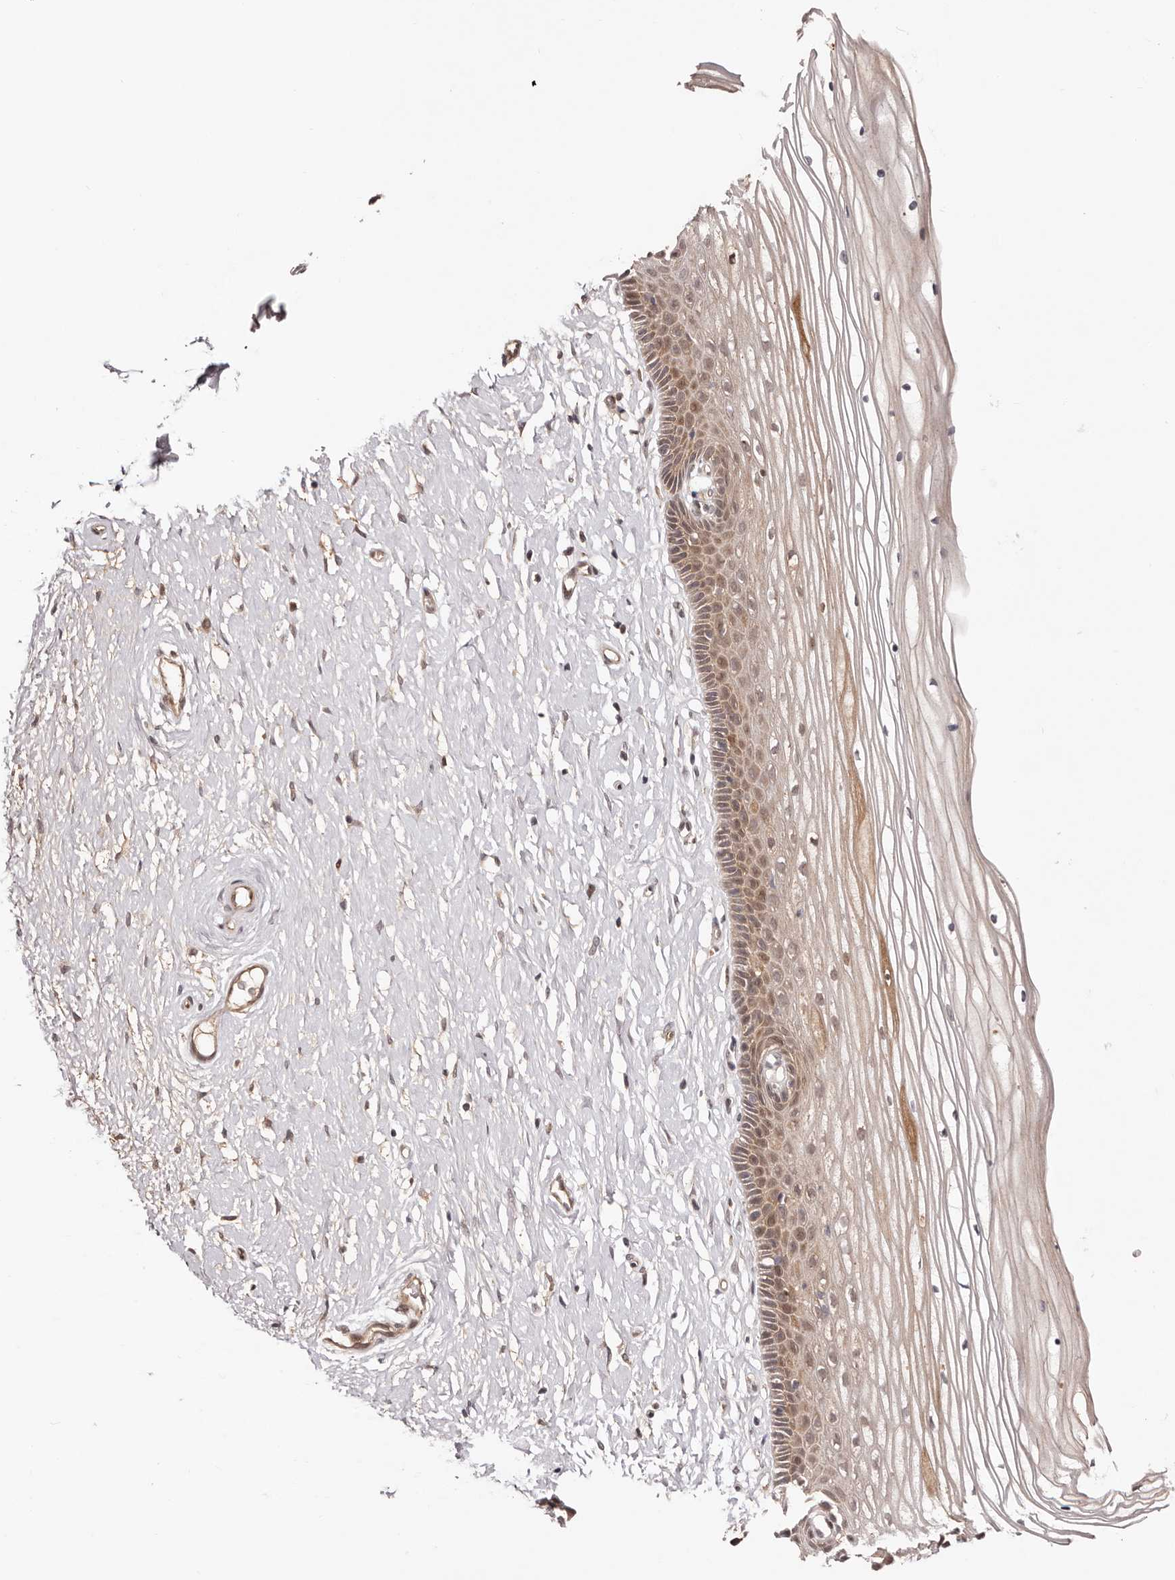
{"staining": {"intensity": "moderate", "quantity": ">75%", "location": "cytoplasmic/membranous,nuclear"}, "tissue": "vagina", "cell_type": "Squamous epithelial cells", "image_type": "normal", "snomed": [{"axis": "morphology", "description": "Normal tissue, NOS"}, {"axis": "topography", "description": "Vagina"}, {"axis": "topography", "description": "Cervix"}], "caption": "Immunohistochemical staining of normal vagina reveals medium levels of moderate cytoplasmic/membranous,nuclear expression in about >75% of squamous epithelial cells.", "gene": "EGR3", "patient": {"sex": "female", "age": 40}}